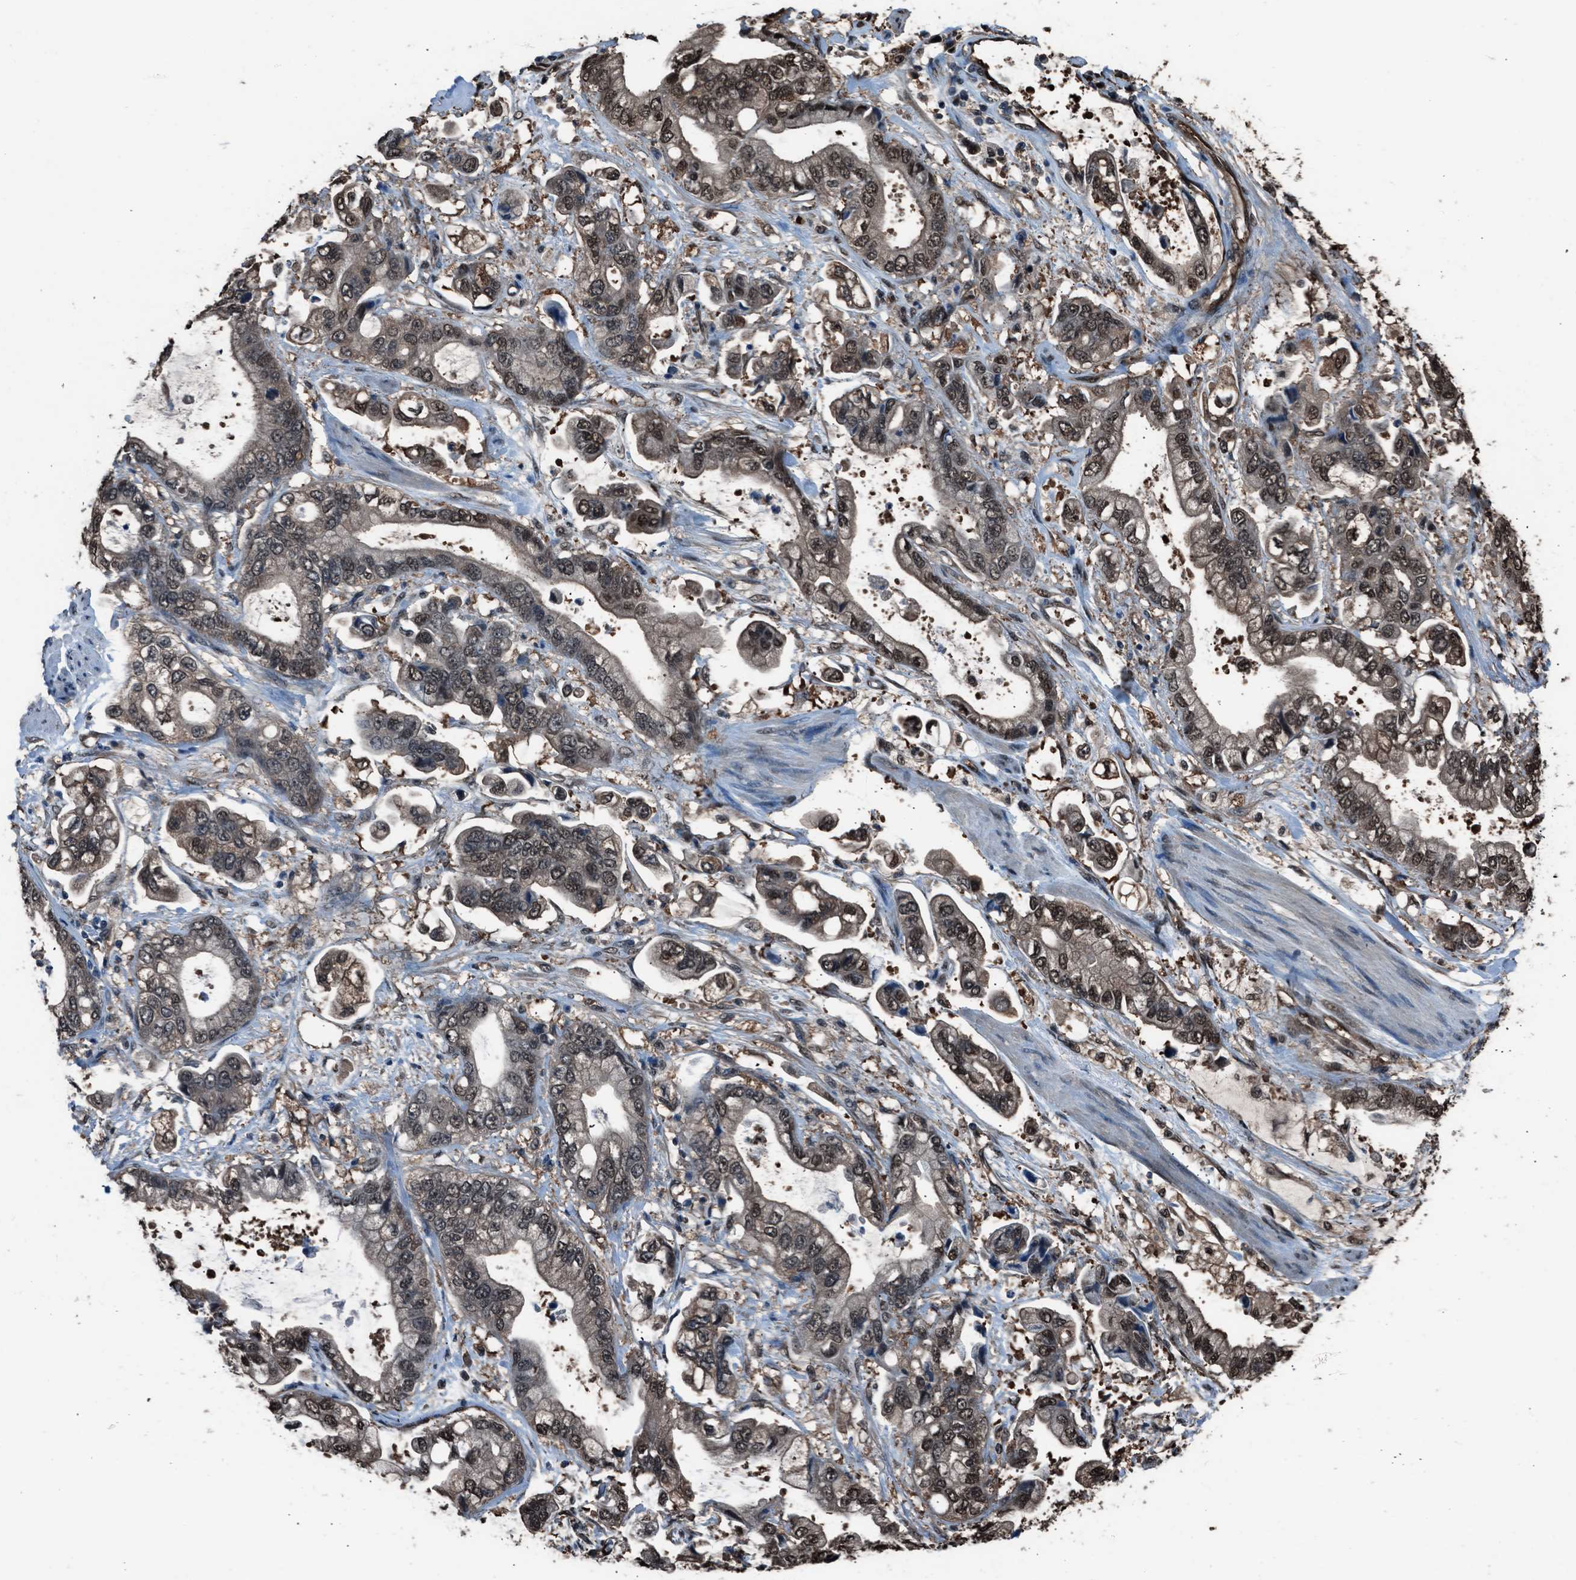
{"staining": {"intensity": "strong", "quantity": "25%-75%", "location": "nuclear"}, "tissue": "stomach cancer", "cell_type": "Tumor cells", "image_type": "cancer", "snomed": [{"axis": "morphology", "description": "Normal tissue, NOS"}, {"axis": "morphology", "description": "Adenocarcinoma, NOS"}, {"axis": "topography", "description": "Stomach"}], "caption": "The micrograph displays a brown stain indicating the presence of a protein in the nuclear of tumor cells in stomach cancer (adenocarcinoma).", "gene": "YWHAG", "patient": {"sex": "male", "age": 62}}